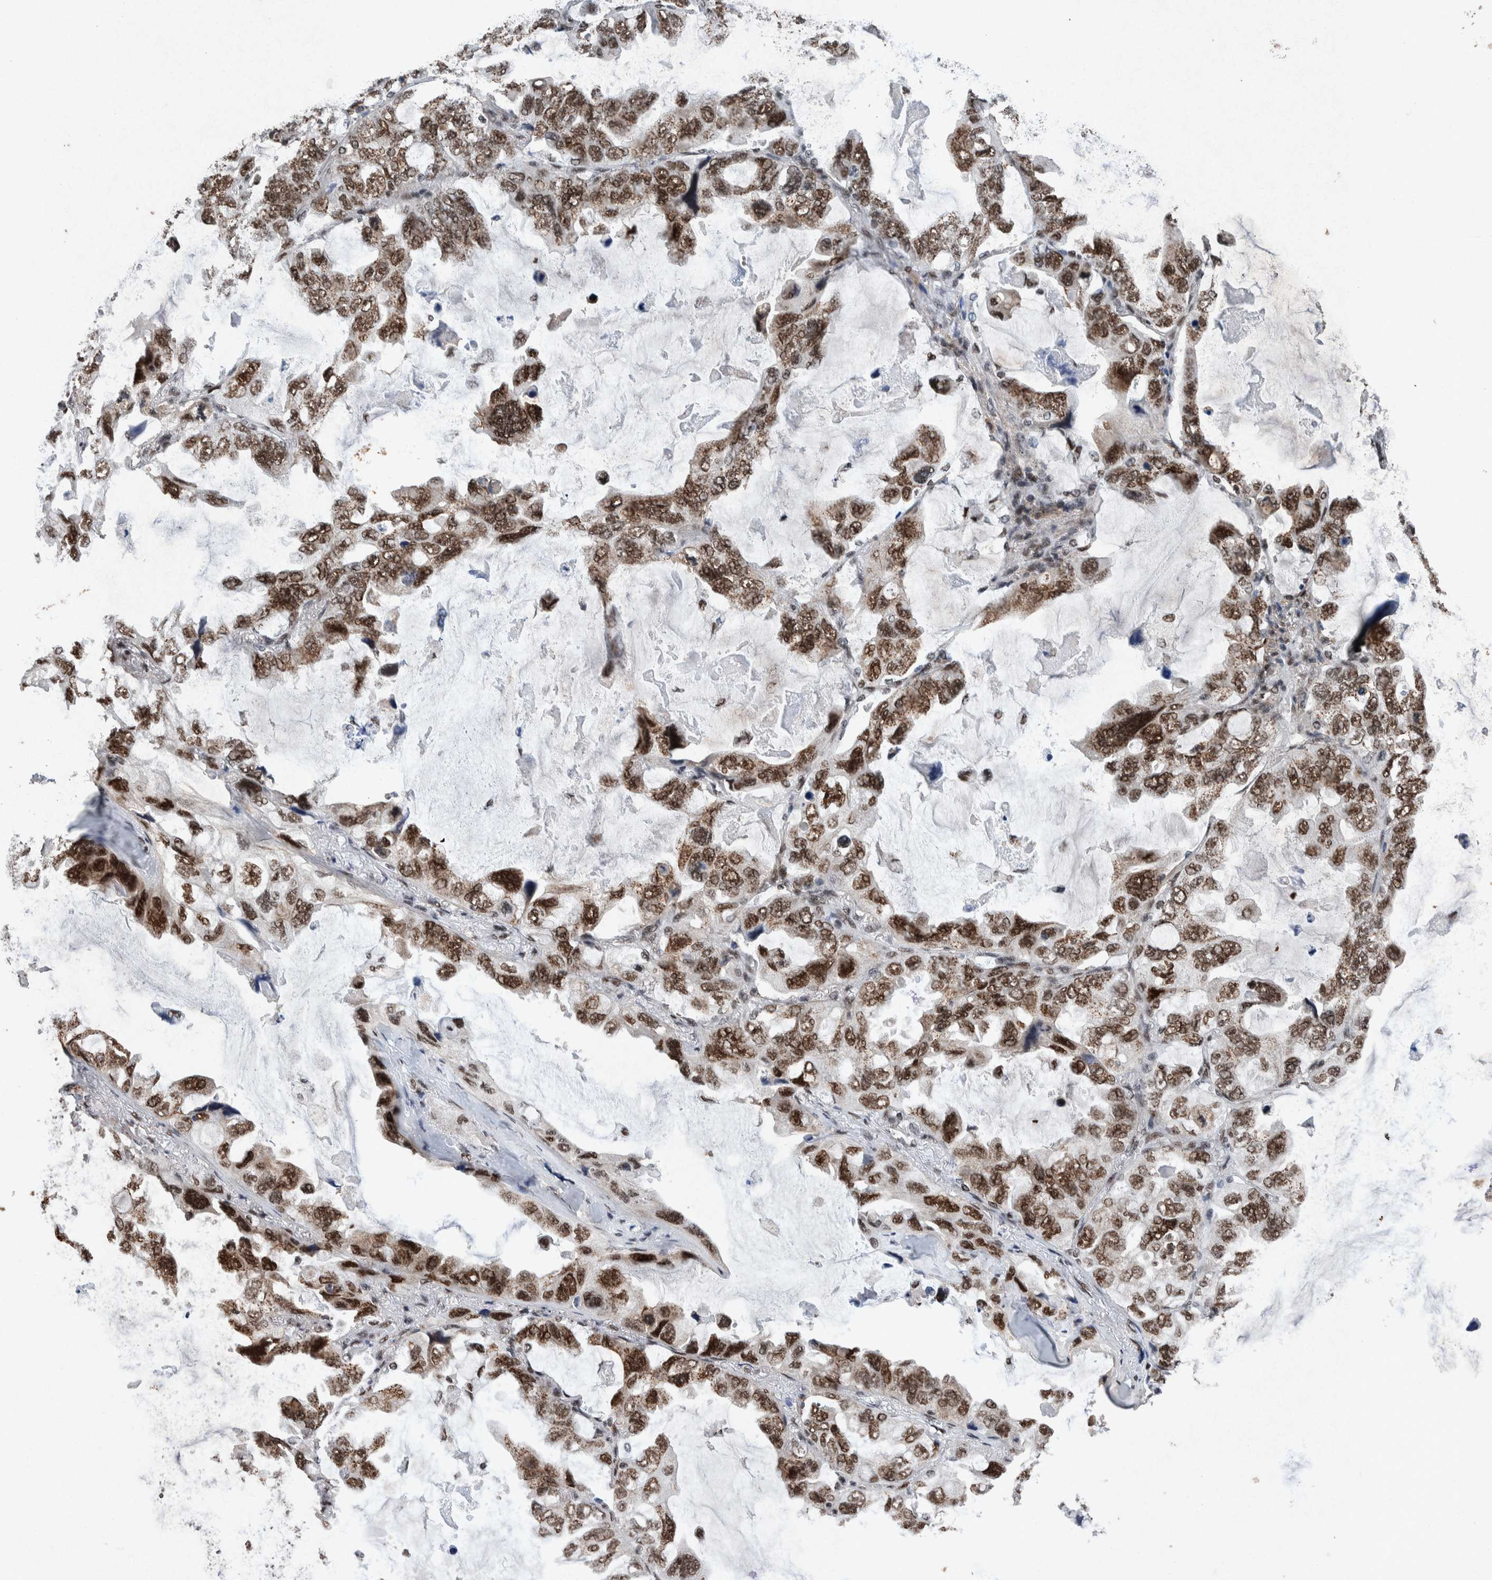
{"staining": {"intensity": "strong", "quantity": ">75%", "location": "nuclear"}, "tissue": "lung cancer", "cell_type": "Tumor cells", "image_type": "cancer", "snomed": [{"axis": "morphology", "description": "Squamous cell carcinoma, NOS"}, {"axis": "topography", "description": "Lung"}], "caption": "Protein expression analysis of squamous cell carcinoma (lung) exhibits strong nuclear positivity in approximately >75% of tumor cells. The staining is performed using DAB brown chromogen to label protein expression. The nuclei are counter-stained blue using hematoxylin.", "gene": "TAF10", "patient": {"sex": "female", "age": 73}}